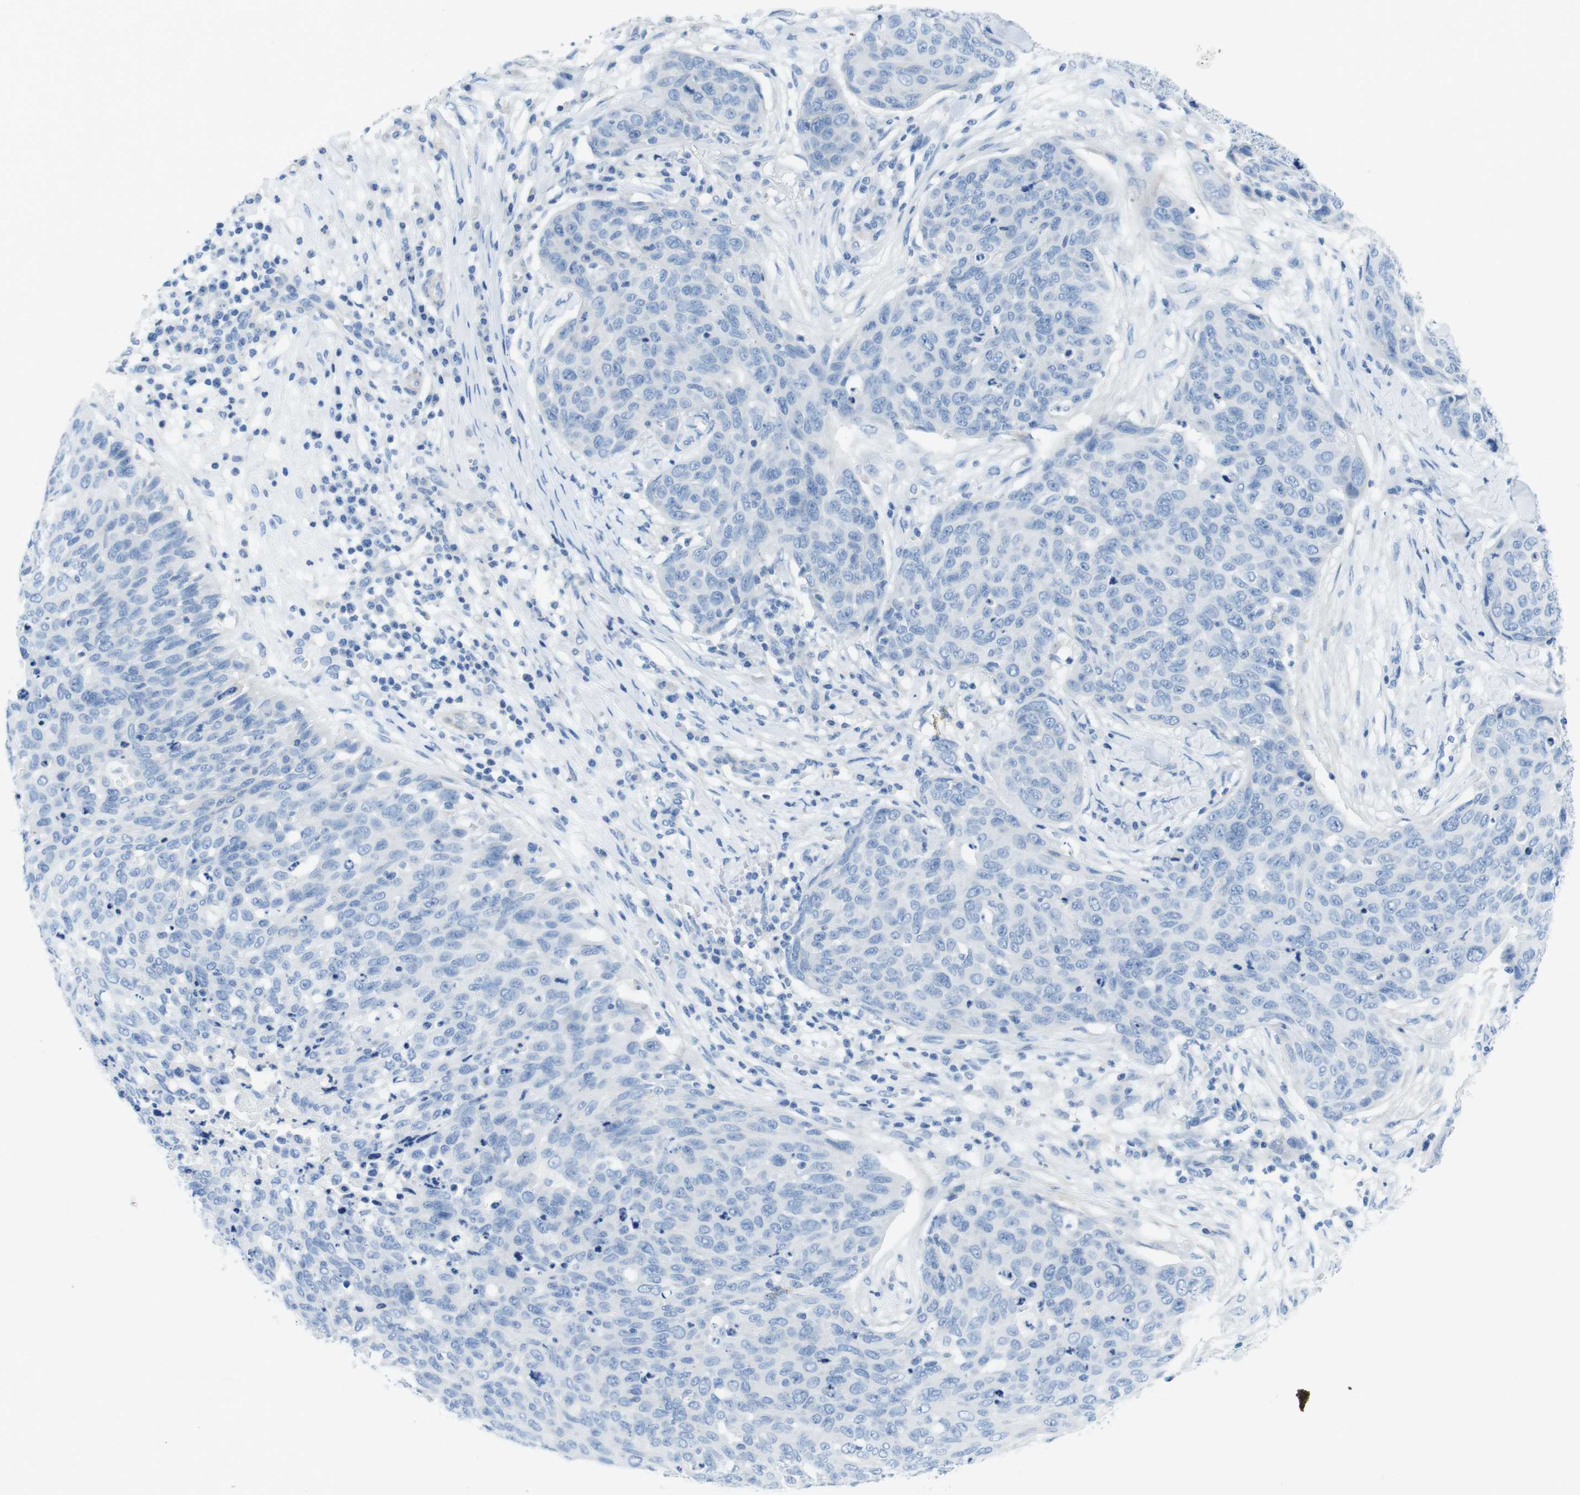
{"staining": {"intensity": "negative", "quantity": "none", "location": "none"}, "tissue": "skin cancer", "cell_type": "Tumor cells", "image_type": "cancer", "snomed": [{"axis": "morphology", "description": "Squamous cell carcinoma in situ, NOS"}, {"axis": "morphology", "description": "Squamous cell carcinoma, NOS"}, {"axis": "topography", "description": "Skin"}], "caption": "Tumor cells are negative for brown protein staining in skin squamous cell carcinoma. (DAB (3,3'-diaminobenzidine) IHC visualized using brightfield microscopy, high magnification).", "gene": "ASIC5", "patient": {"sex": "male", "age": 93}}